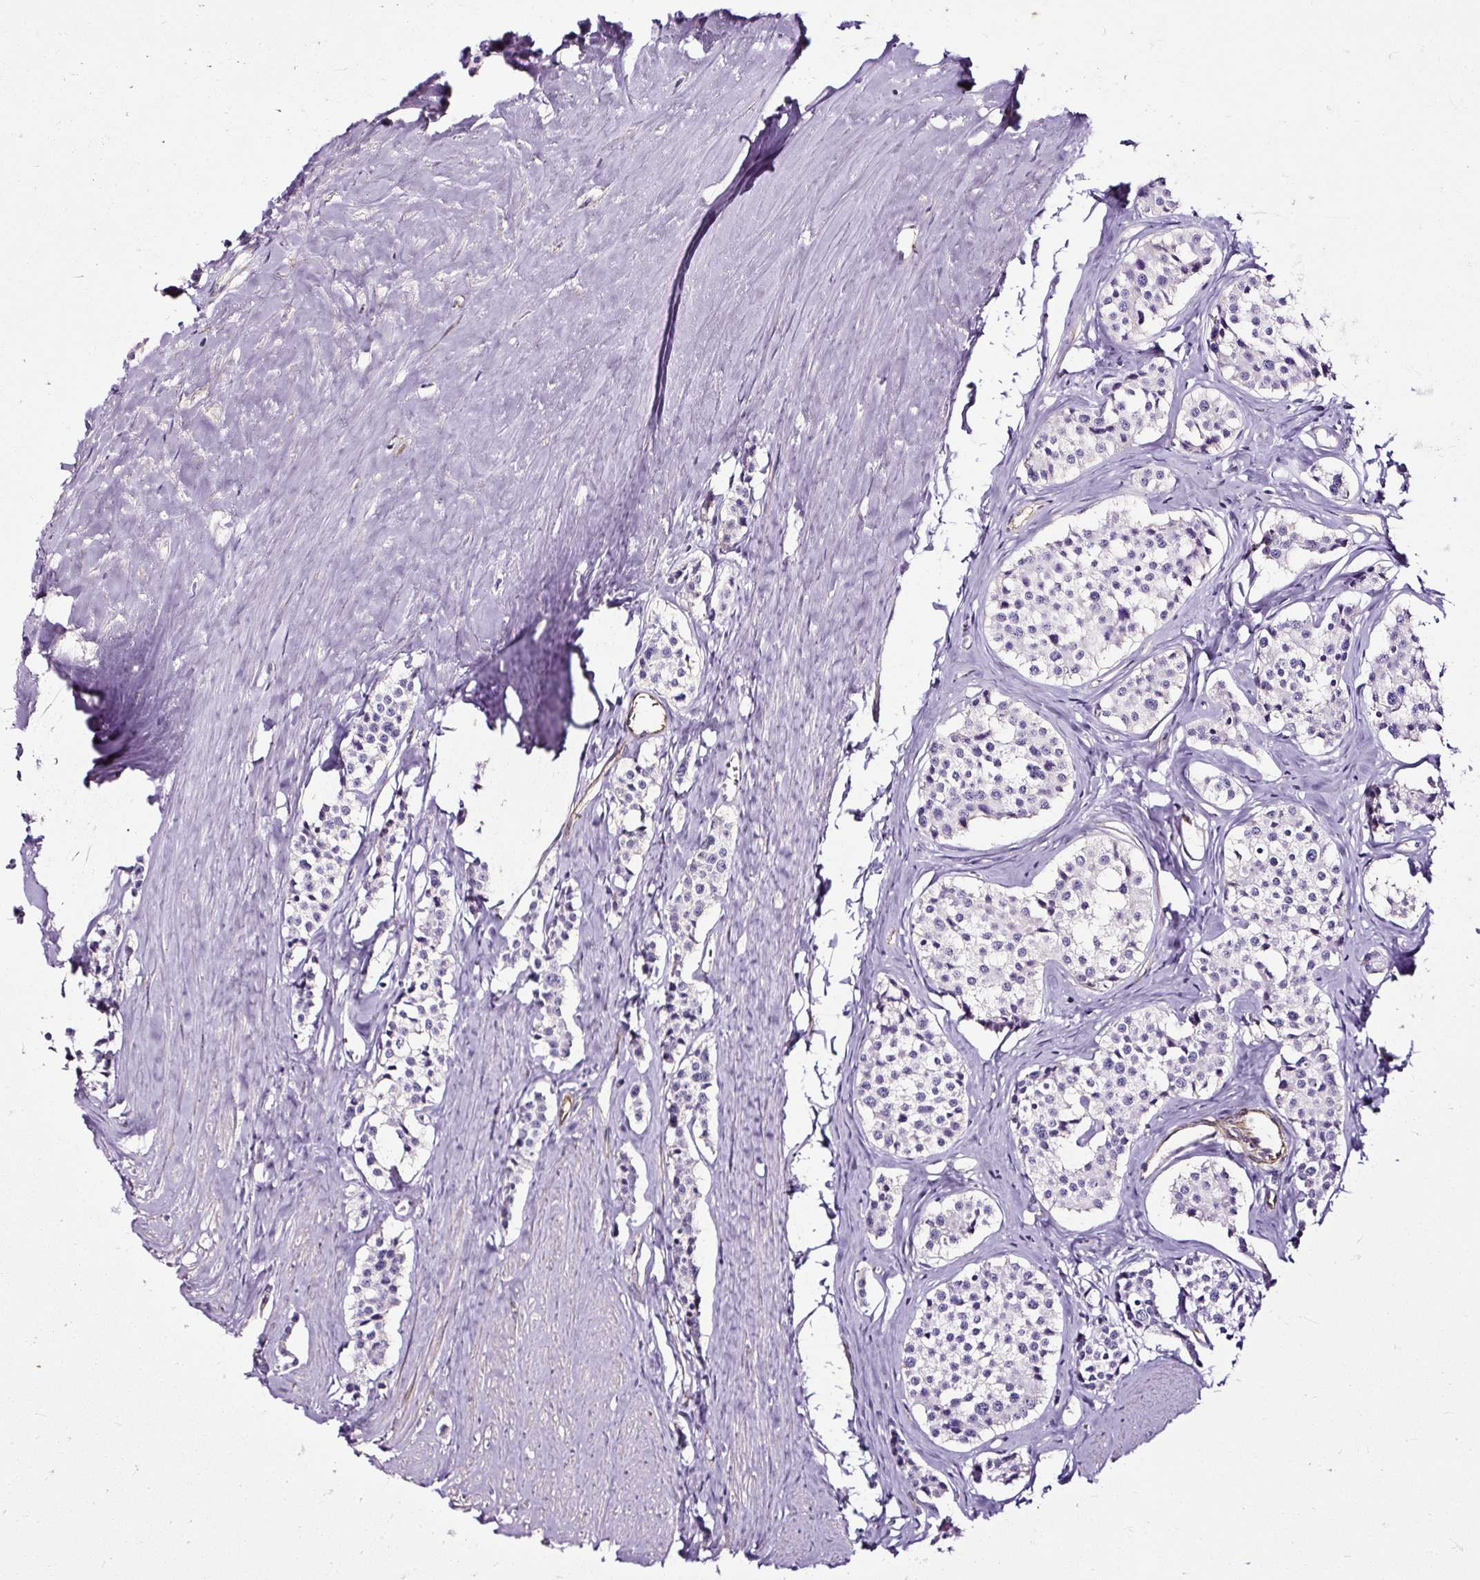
{"staining": {"intensity": "negative", "quantity": "none", "location": "none"}, "tissue": "carcinoid", "cell_type": "Tumor cells", "image_type": "cancer", "snomed": [{"axis": "morphology", "description": "Carcinoid, malignant, NOS"}, {"axis": "topography", "description": "Small intestine"}], "caption": "A micrograph of human carcinoid (malignant) is negative for staining in tumor cells.", "gene": "SLC7A8", "patient": {"sex": "male", "age": 60}}